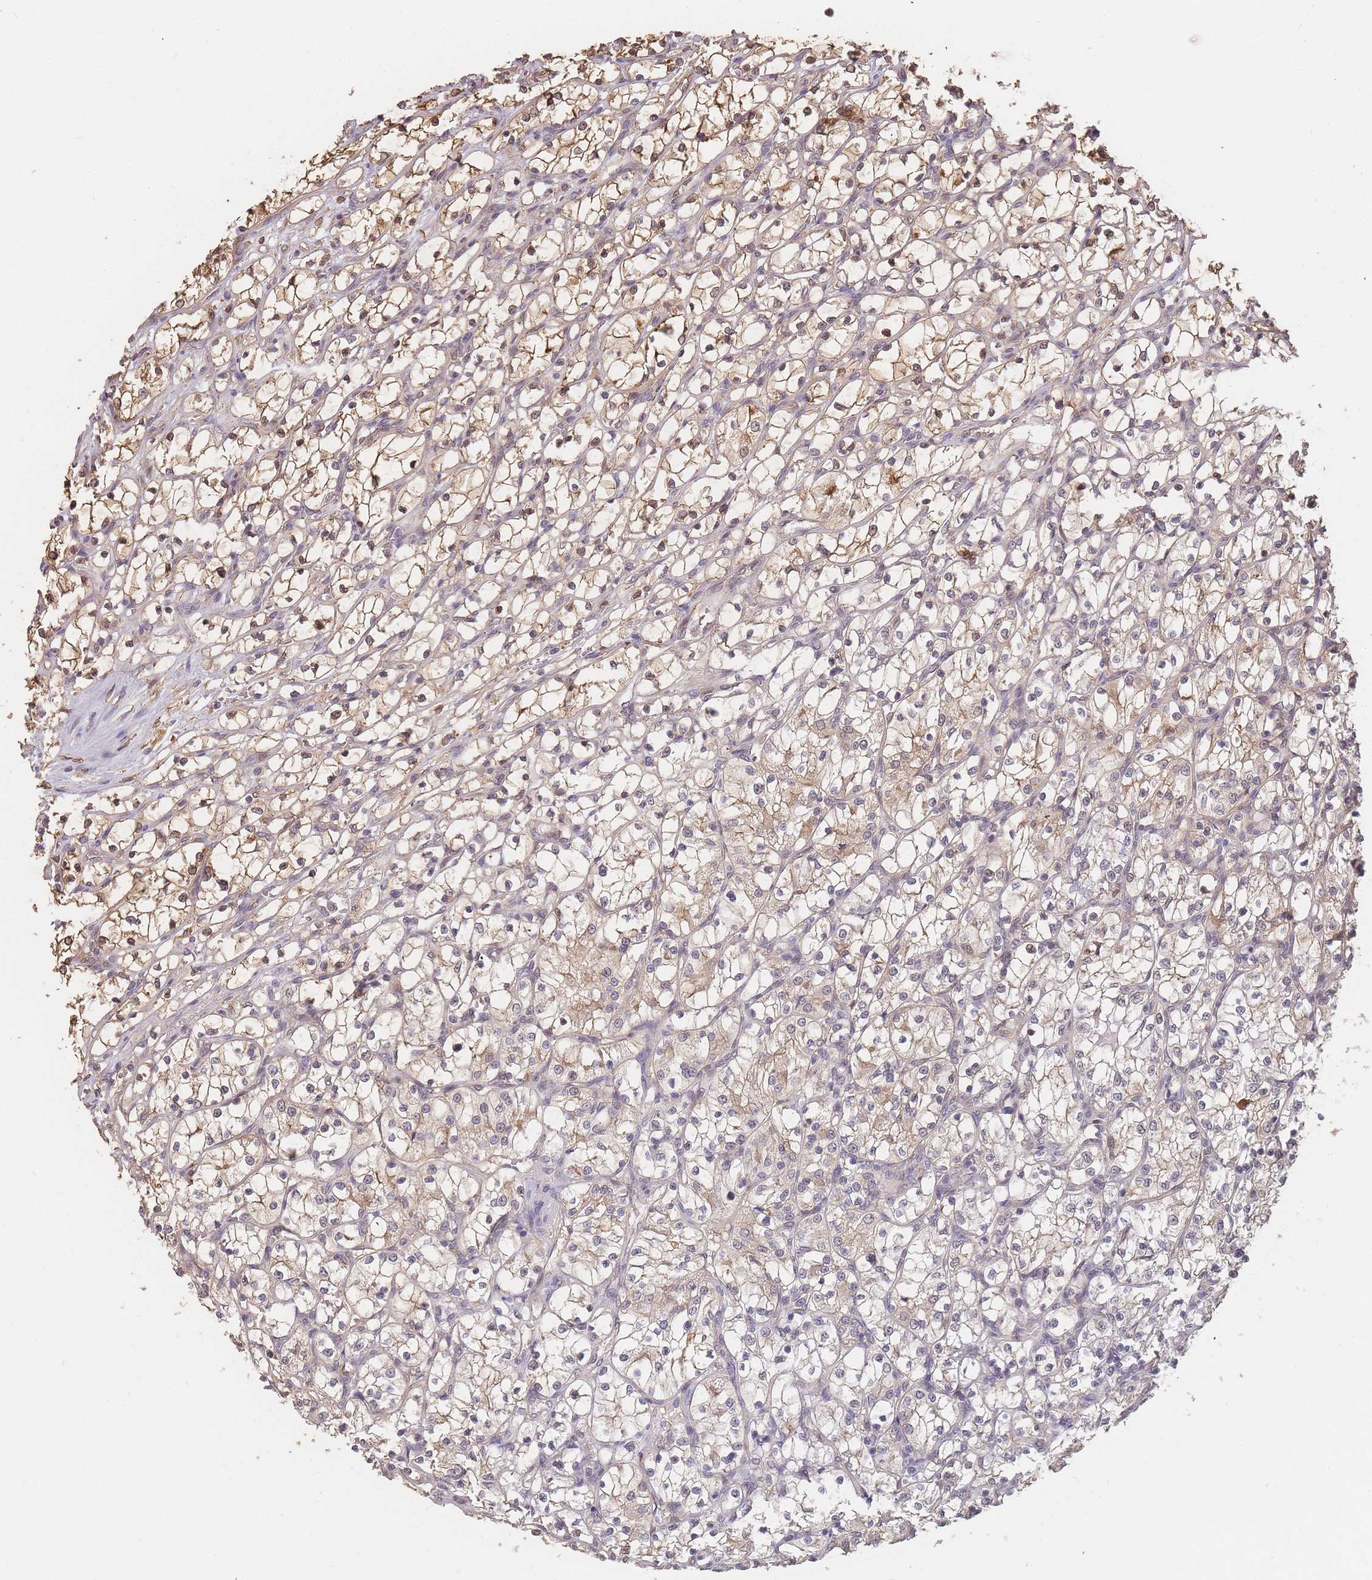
{"staining": {"intensity": "moderate", "quantity": "<25%", "location": "cytoplasmic/membranous,nuclear"}, "tissue": "renal cancer", "cell_type": "Tumor cells", "image_type": "cancer", "snomed": [{"axis": "morphology", "description": "Adenocarcinoma, NOS"}, {"axis": "topography", "description": "Kidney"}], "caption": "This is an image of IHC staining of adenocarcinoma (renal), which shows moderate positivity in the cytoplasmic/membranous and nuclear of tumor cells.", "gene": "CDKN2AIPNL", "patient": {"sex": "female", "age": 69}}